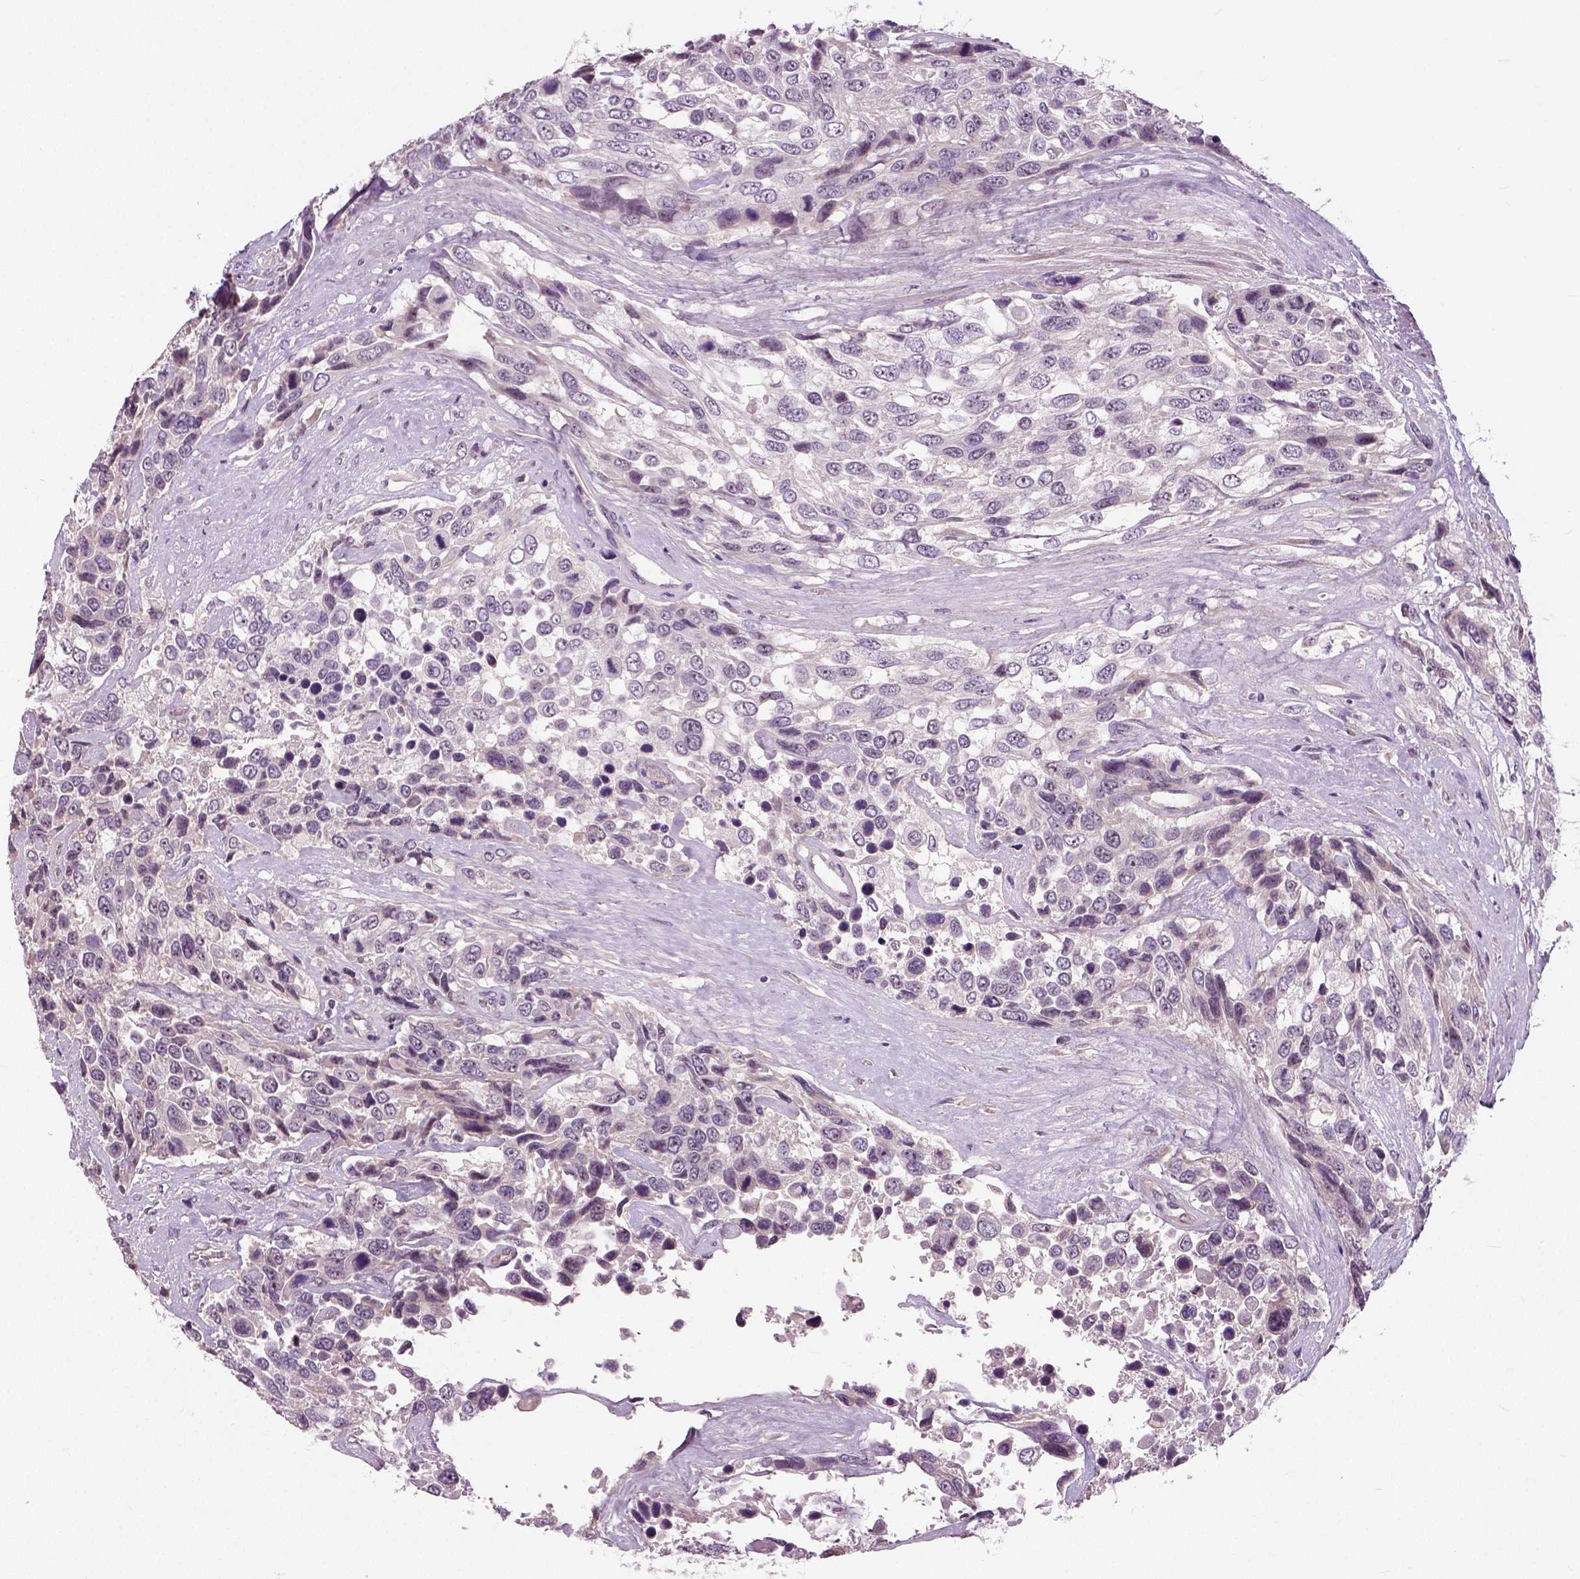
{"staining": {"intensity": "negative", "quantity": "none", "location": "none"}, "tissue": "urothelial cancer", "cell_type": "Tumor cells", "image_type": "cancer", "snomed": [{"axis": "morphology", "description": "Urothelial carcinoma, High grade"}, {"axis": "topography", "description": "Urinary bladder"}], "caption": "A micrograph of urothelial cancer stained for a protein exhibits no brown staining in tumor cells. (DAB (3,3'-diaminobenzidine) immunohistochemistry (IHC) with hematoxylin counter stain).", "gene": "NECAB1", "patient": {"sex": "female", "age": 70}}